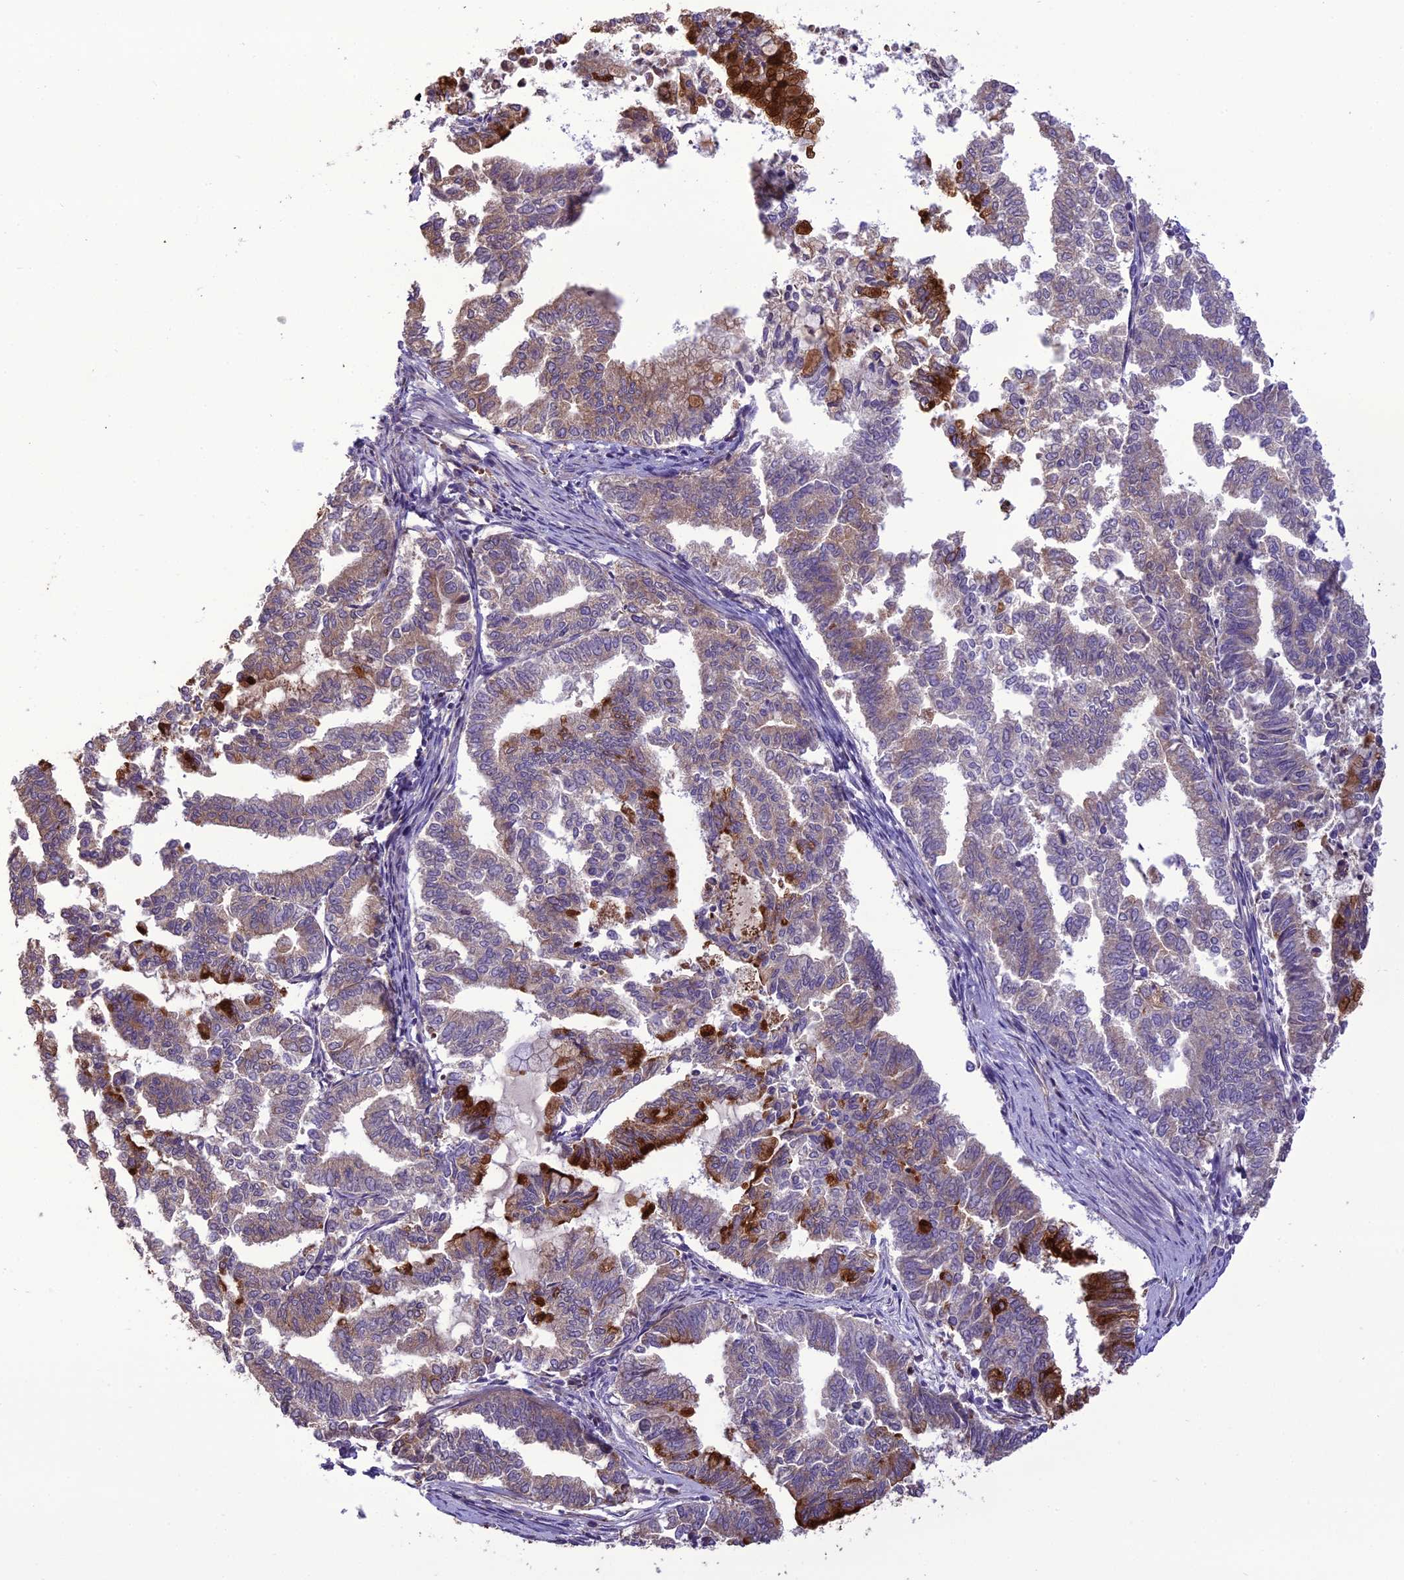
{"staining": {"intensity": "strong", "quantity": "<25%", "location": "cytoplasmic/membranous"}, "tissue": "endometrial cancer", "cell_type": "Tumor cells", "image_type": "cancer", "snomed": [{"axis": "morphology", "description": "Adenocarcinoma, NOS"}, {"axis": "topography", "description": "Endometrium"}], "caption": "A medium amount of strong cytoplasmic/membranous staining is present in about <25% of tumor cells in endometrial cancer tissue. (DAB IHC, brown staining for protein, blue staining for nuclei).", "gene": "TBC1D24", "patient": {"sex": "female", "age": 79}}